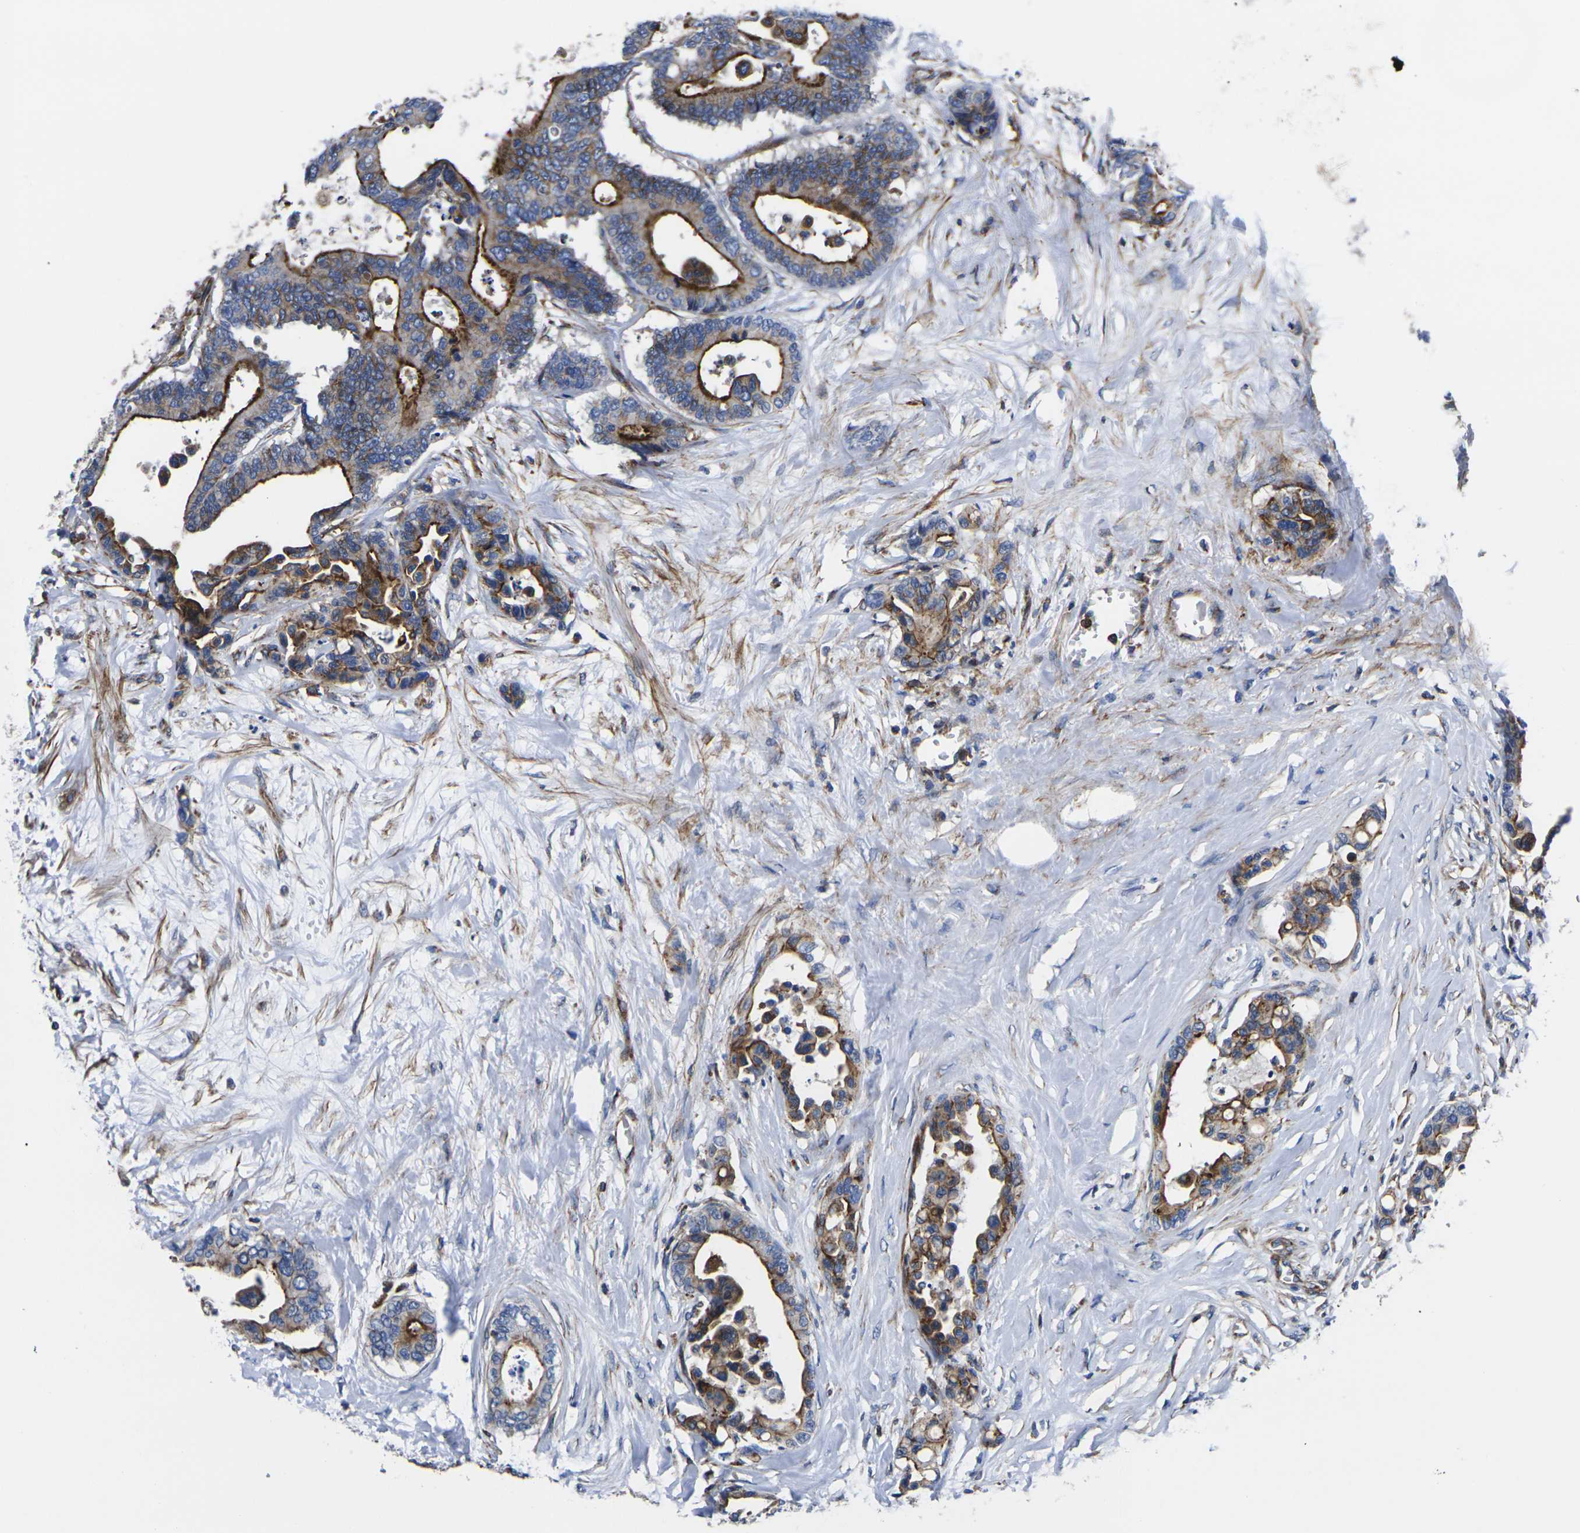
{"staining": {"intensity": "strong", "quantity": ">75%", "location": "cytoplasmic/membranous"}, "tissue": "colorectal cancer", "cell_type": "Tumor cells", "image_type": "cancer", "snomed": [{"axis": "morphology", "description": "Normal tissue, NOS"}, {"axis": "morphology", "description": "Adenocarcinoma, NOS"}, {"axis": "topography", "description": "Colon"}], "caption": "Human colorectal cancer stained with a protein marker shows strong staining in tumor cells.", "gene": "GPR4", "patient": {"sex": "male", "age": 82}}